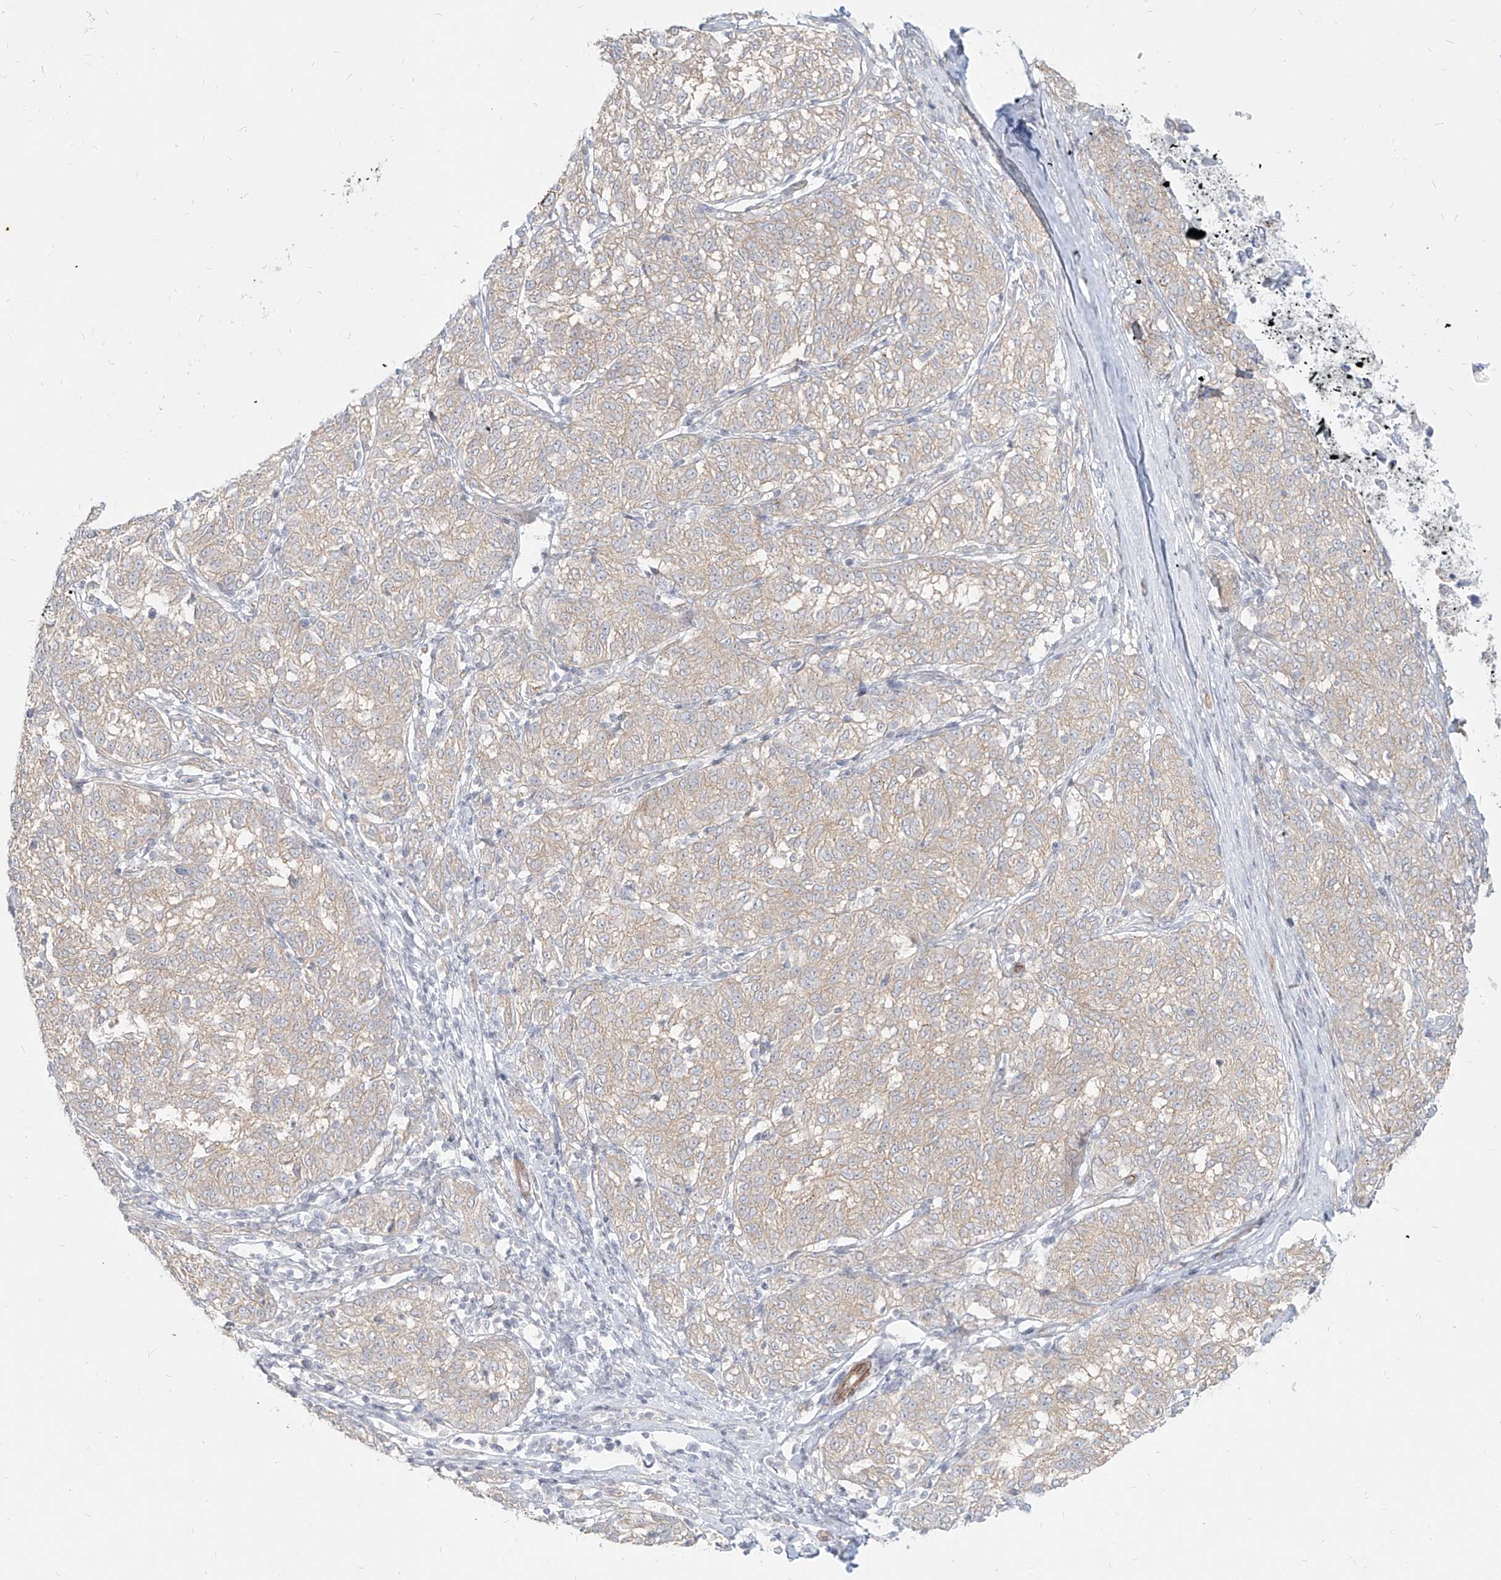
{"staining": {"intensity": "weak", "quantity": "<25%", "location": "cytoplasmic/membranous"}, "tissue": "melanoma", "cell_type": "Tumor cells", "image_type": "cancer", "snomed": [{"axis": "morphology", "description": "Malignant melanoma, NOS"}, {"axis": "topography", "description": "Skin"}], "caption": "Malignant melanoma was stained to show a protein in brown. There is no significant positivity in tumor cells. (Immunohistochemistry (ihc), brightfield microscopy, high magnification).", "gene": "ITPKB", "patient": {"sex": "female", "age": 72}}